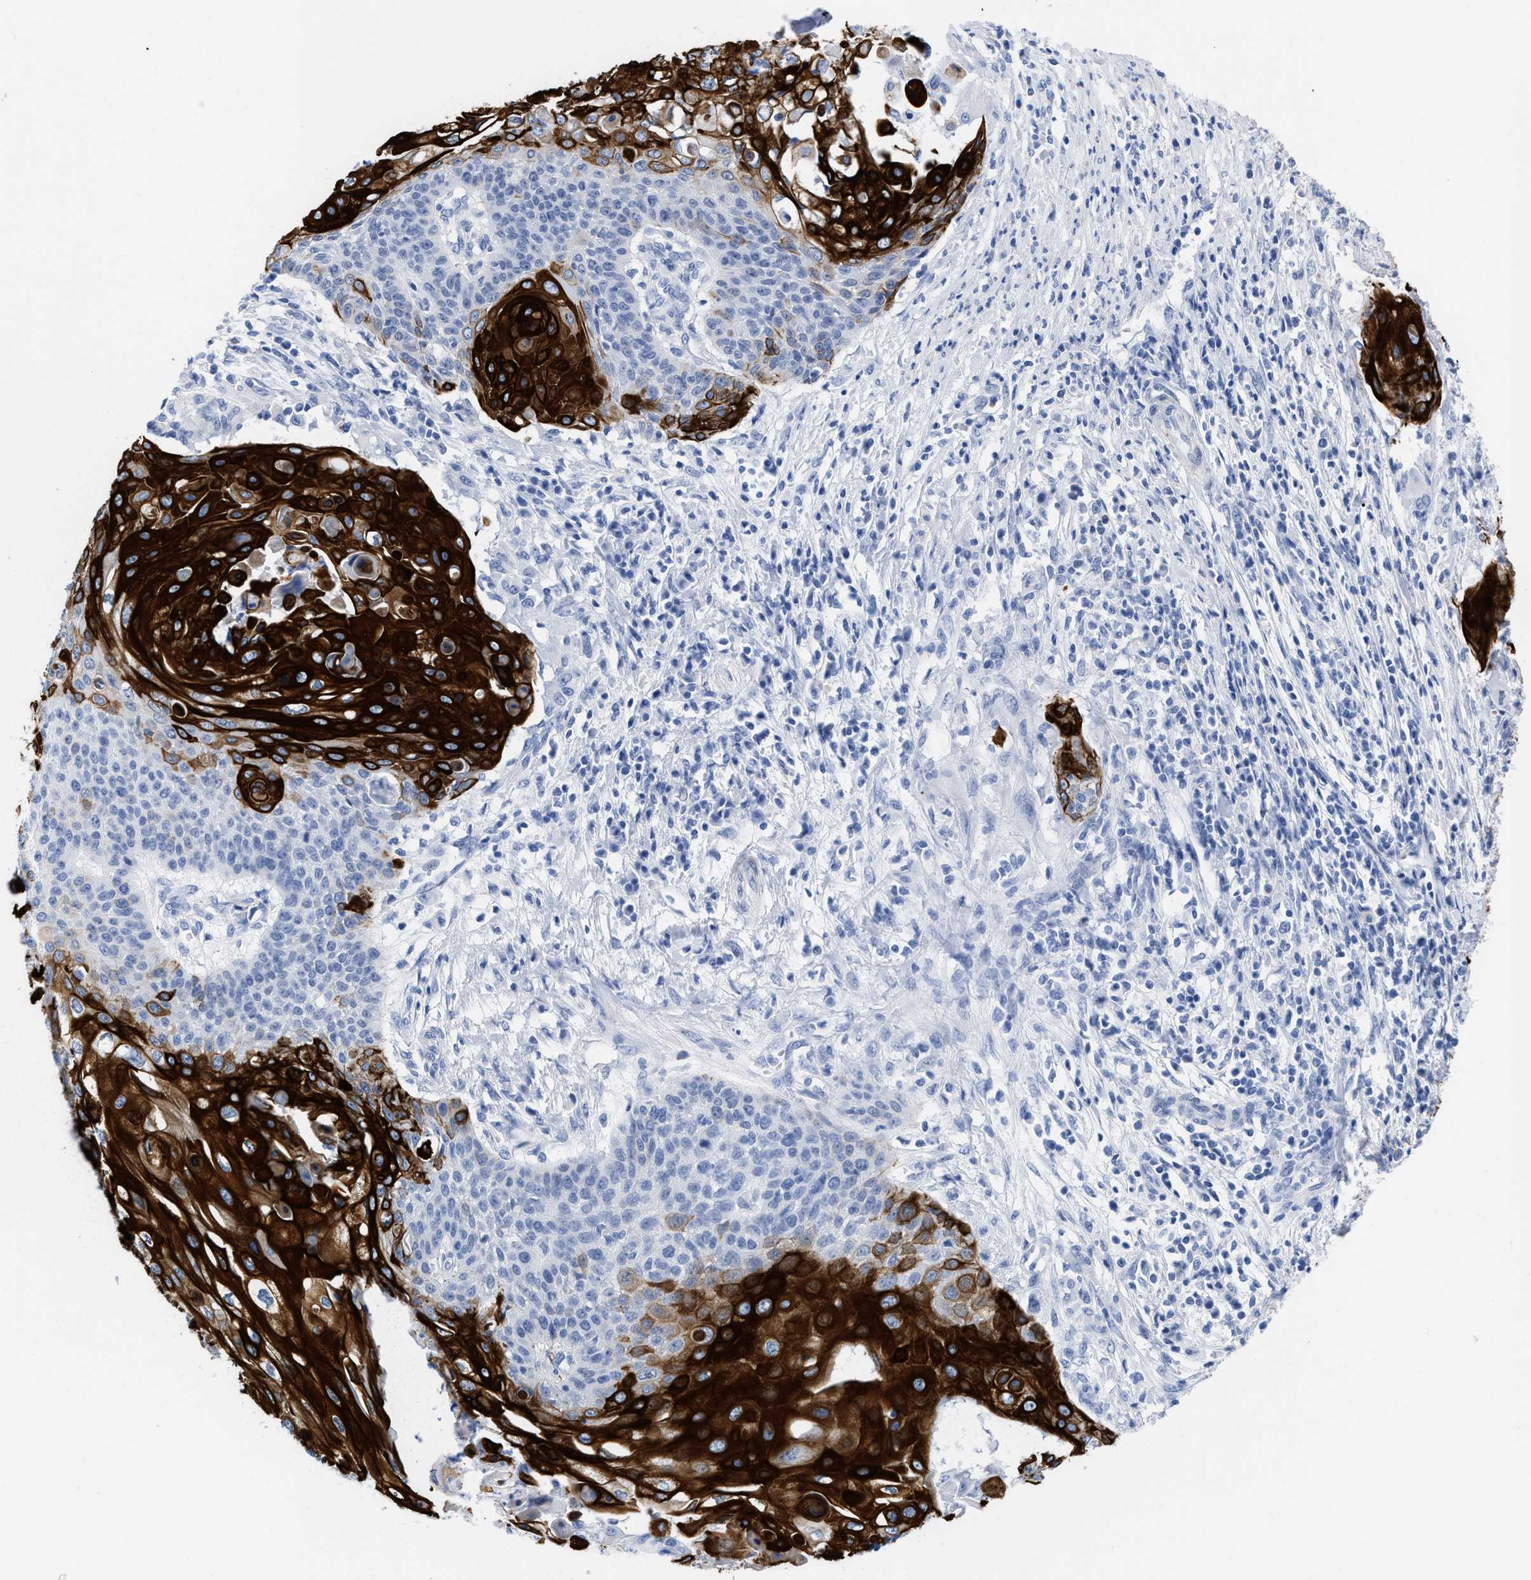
{"staining": {"intensity": "strong", "quantity": "25%-75%", "location": "cytoplasmic/membranous"}, "tissue": "cervical cancer", "cell_type": "Tumor cells", "image_type": "cancer", "snomed": [{"axis": "morphology", "description": "Squamous cell carcinoma, NOS"}, {"axis": "topography", "description": "Cervix"}], "caption": "Cervical cancer (squamous cell carcinoma) tissue shows strong cytoplasmic/membranous expression in about 25%-75% of tumor cells", "gene": "DUSP26", "patient": {"sex": "female", "age": 39}}